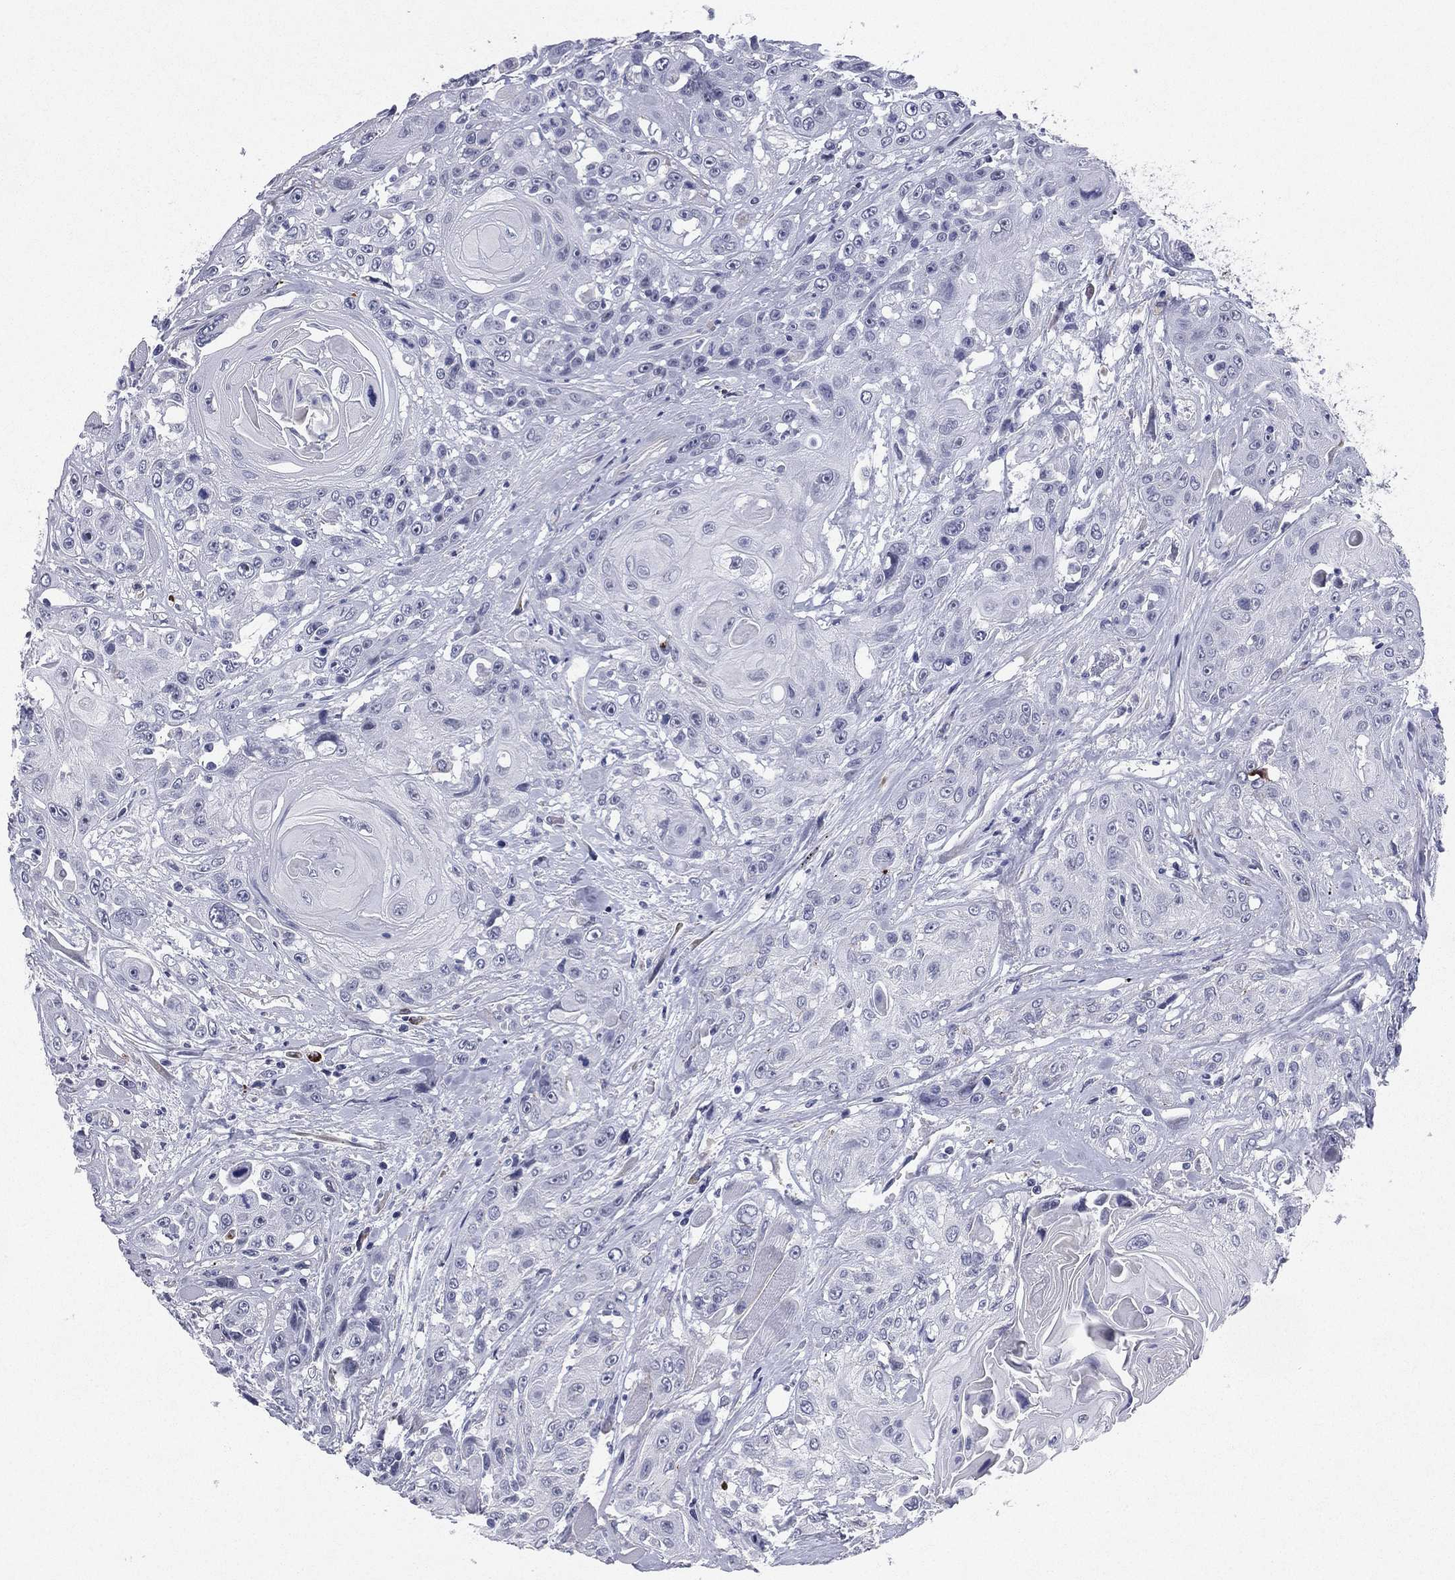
{"staining": {"intensity": "negative", "quantity": "none", "location": "none"}, "tissue": "head and neck cancer", "cell_type": "Tumor cells", "image_type": "cancer", "snomed": [{"axis": "morphology", "description": "Squamous cell carcinoma, NOS"}, {"axis": "topography", "description": "Head-Neck"}], "caption": "Human head and neck cancer stained for a protein using immunohistochemistry displays no positivity in tumor cells.", "gene": "HLA-DOA", "patient": {"sex": "female", "age": 59}}